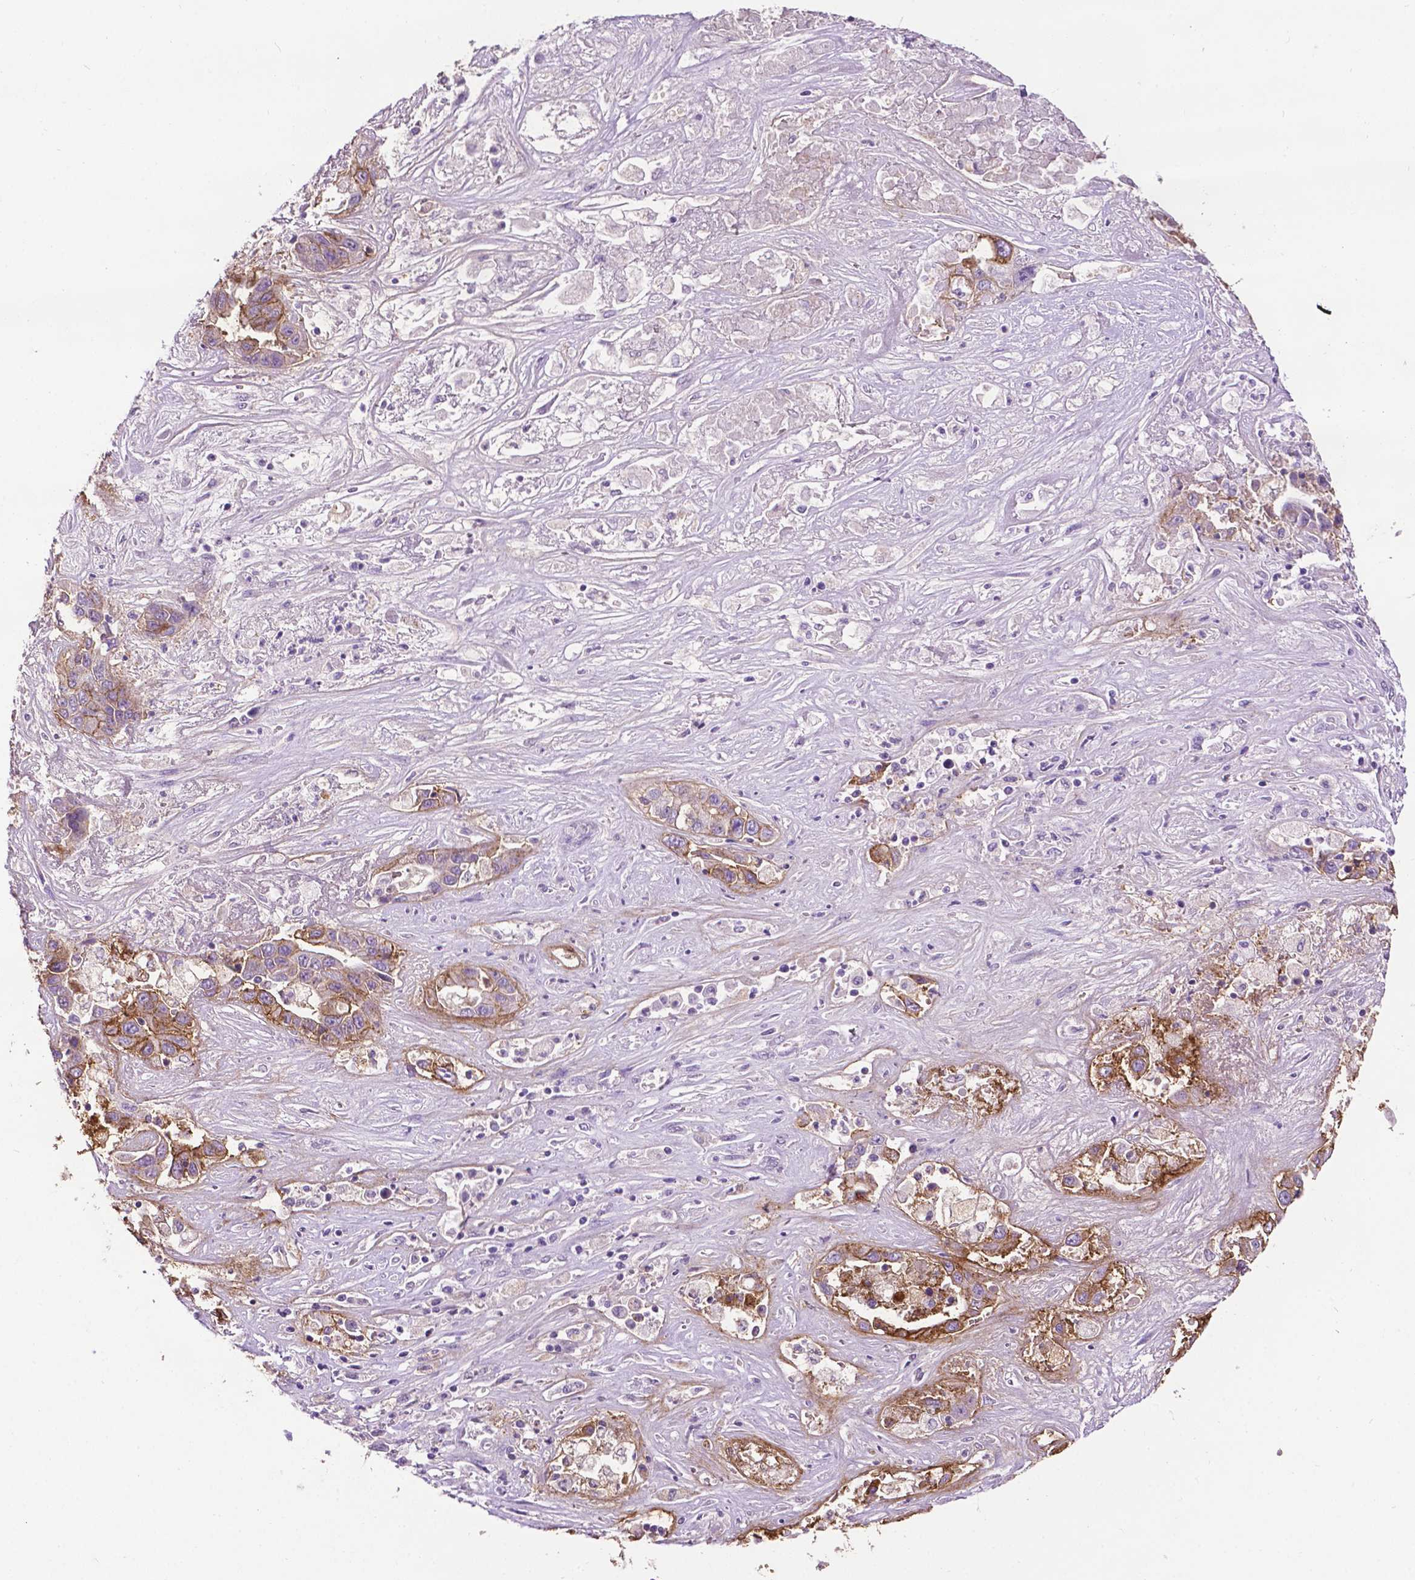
{"staining": {"intensity": "moderate", "quantity": "25%-75%", "location": "cytoplasmic/membranous"}, "tissue": "liver cancer", "cell_type": "Tumor cells", "image_type": "cancer", "snomed": [{"axis": "morphology", "description": "Cholangiocarcinoma"}, {"axis": "topography", "description": "Liver"}], "caption": "Protein staining shows moderate cytoplasmic/membranous expression in approximately 25%-75% of tumor cells in liver cancer (cholangiocarcinoma).", "gene": "TACSTD2", "patient": {"sex": "female", "age": 52}}